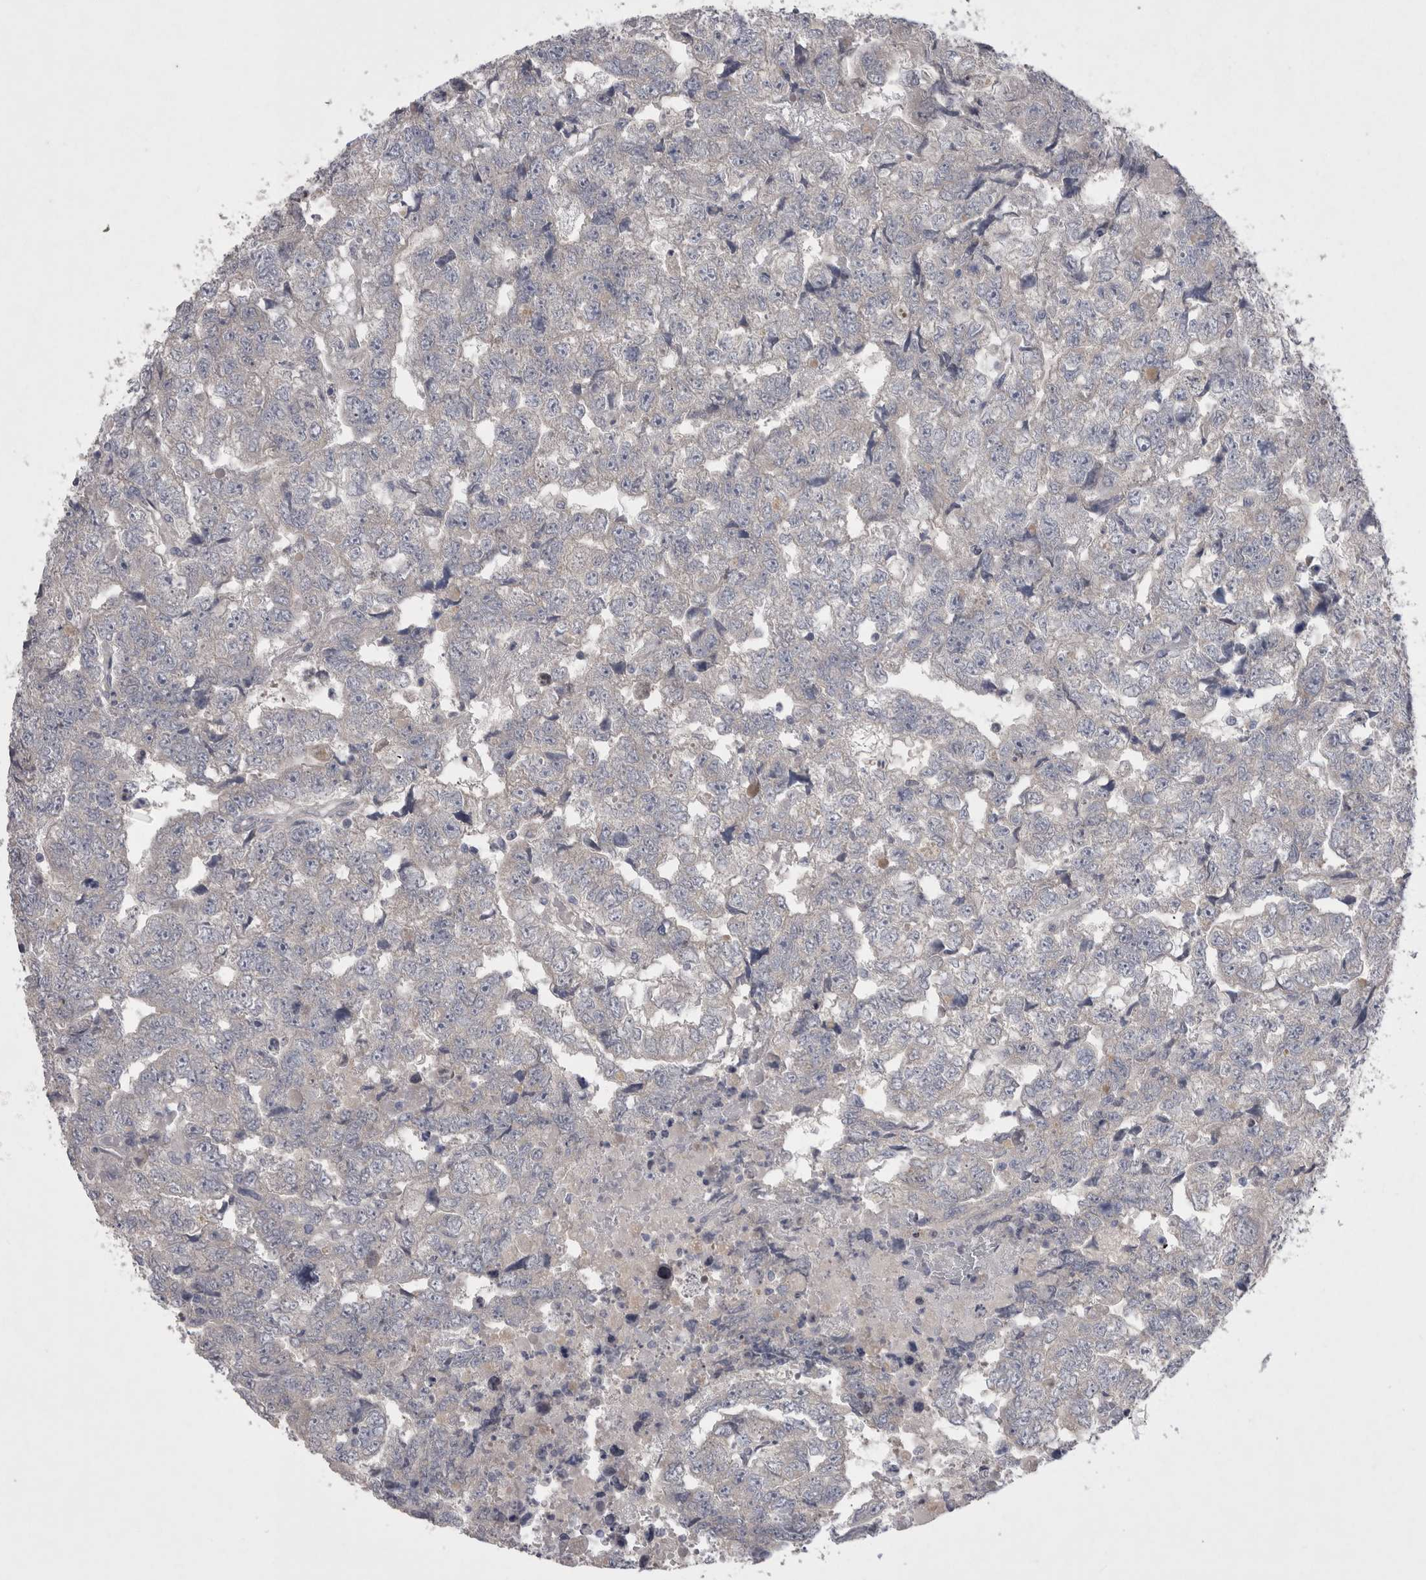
{"staining": {"intensity": "negative", "quantity": "none", "location": "none"}, "tissue": "testis cancer", "cell_type": "Tumor cells", "image_type": "cancer", "snomed": [{"axis": "morphology", "description": "Carcinoma, Embryonal, NOS"}, {"axis": "topography", "description": "Testis"}], "caption": "Immunohistochemical staining of embryonal carcinoma (testis) displays no significant expression in tumor cells. Nuclei are stained in blue.", "gene": "LRRC40", "patient": {"sex": "male", "age": 36}}